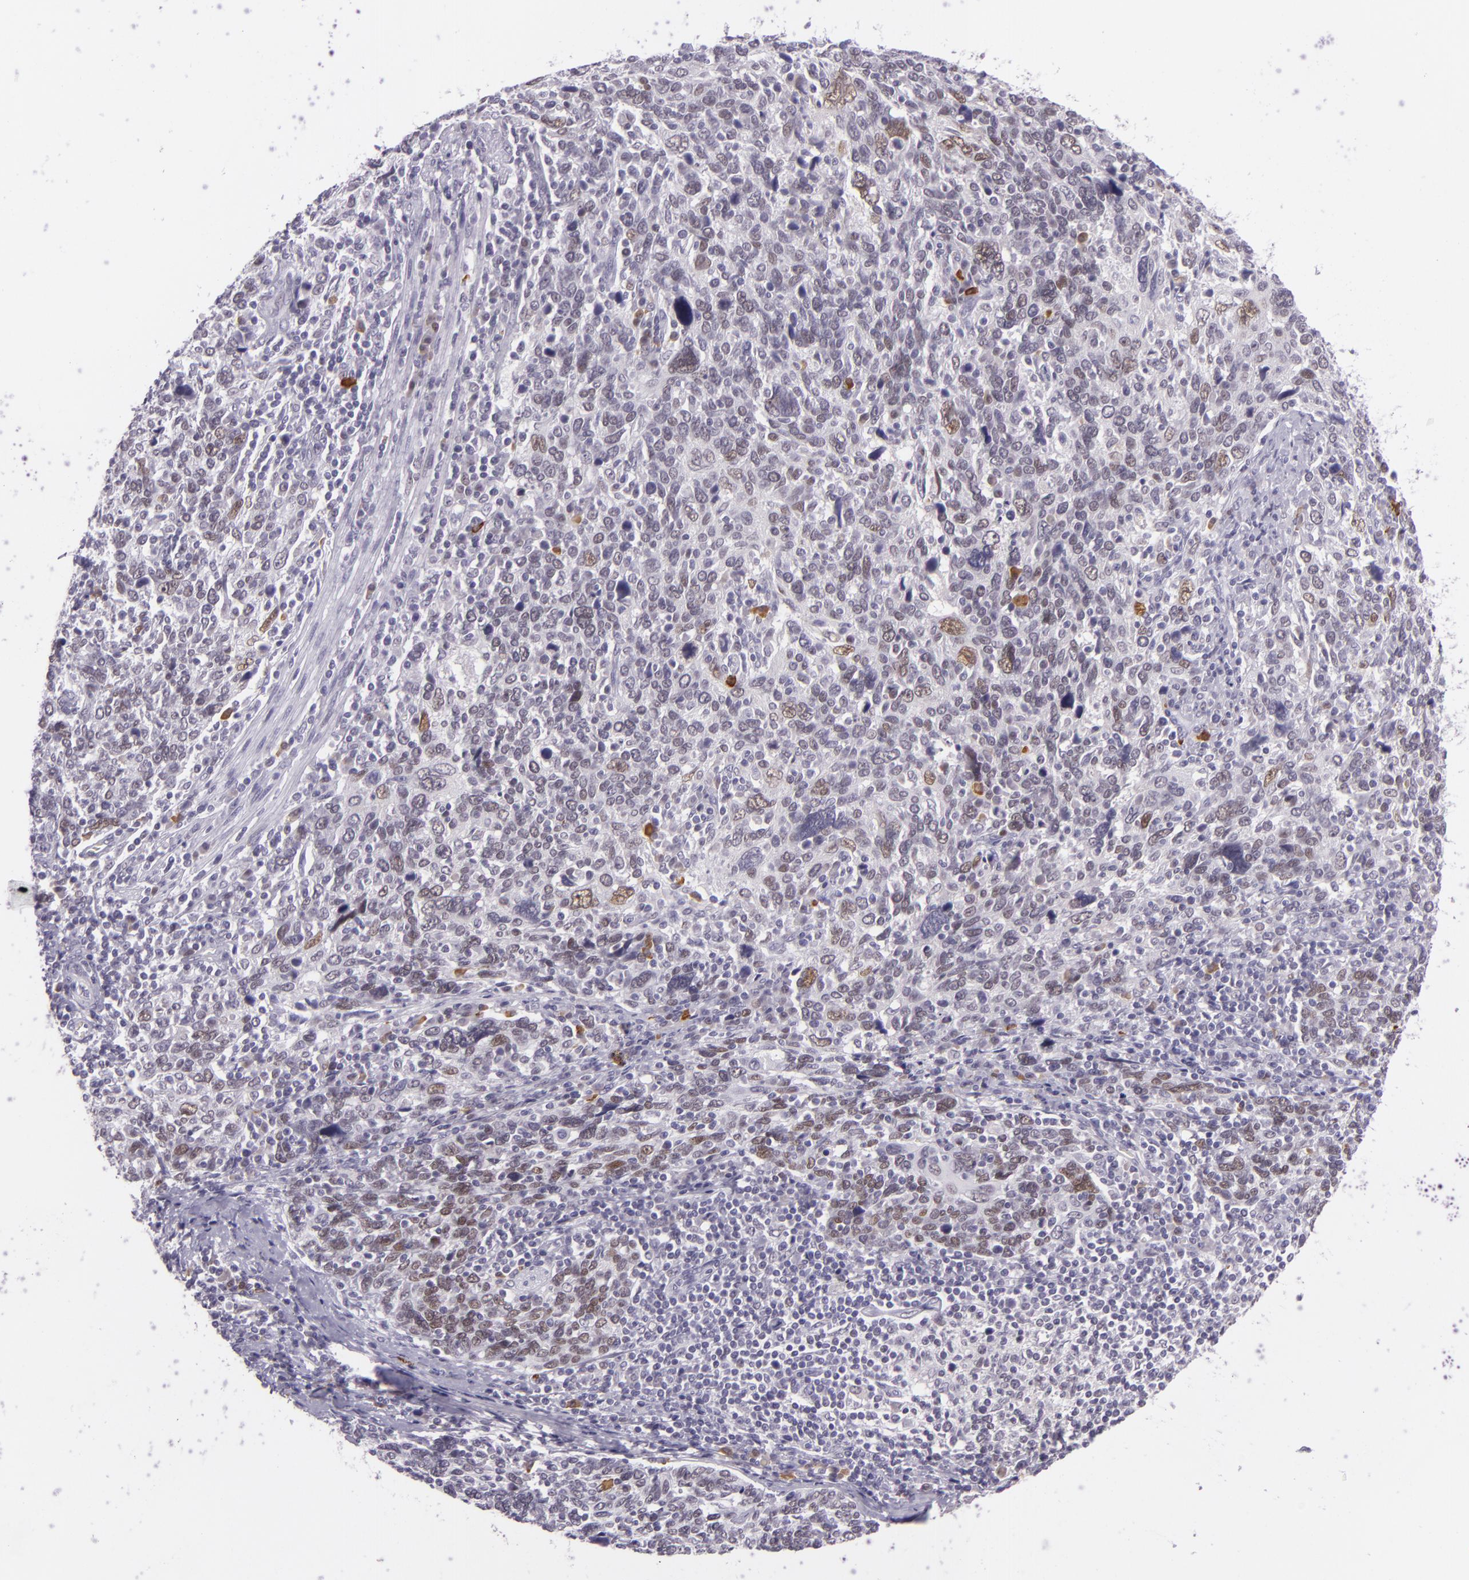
{"staining": {"intensity": "weak", "quantity": "25%-75%", "location": "nuclear"}, "tissue": "cervical cancer", "cell_type": "Tumor cells", "image_type": "cancer", "snomed": [{"axis": "morphology", "description": "Squamous cell carcinoma, NOS"}, {"axis": "topography", "description": "Cervix"}], "caption": "About 25%-75% of tumor cells in human cervical squamous cell carcinoma display weak nuclear protein expression as visualized by brown immunohistochemical staining.", "gene": "CHEK2", "patient": {"sex": "female", "age": 41}}